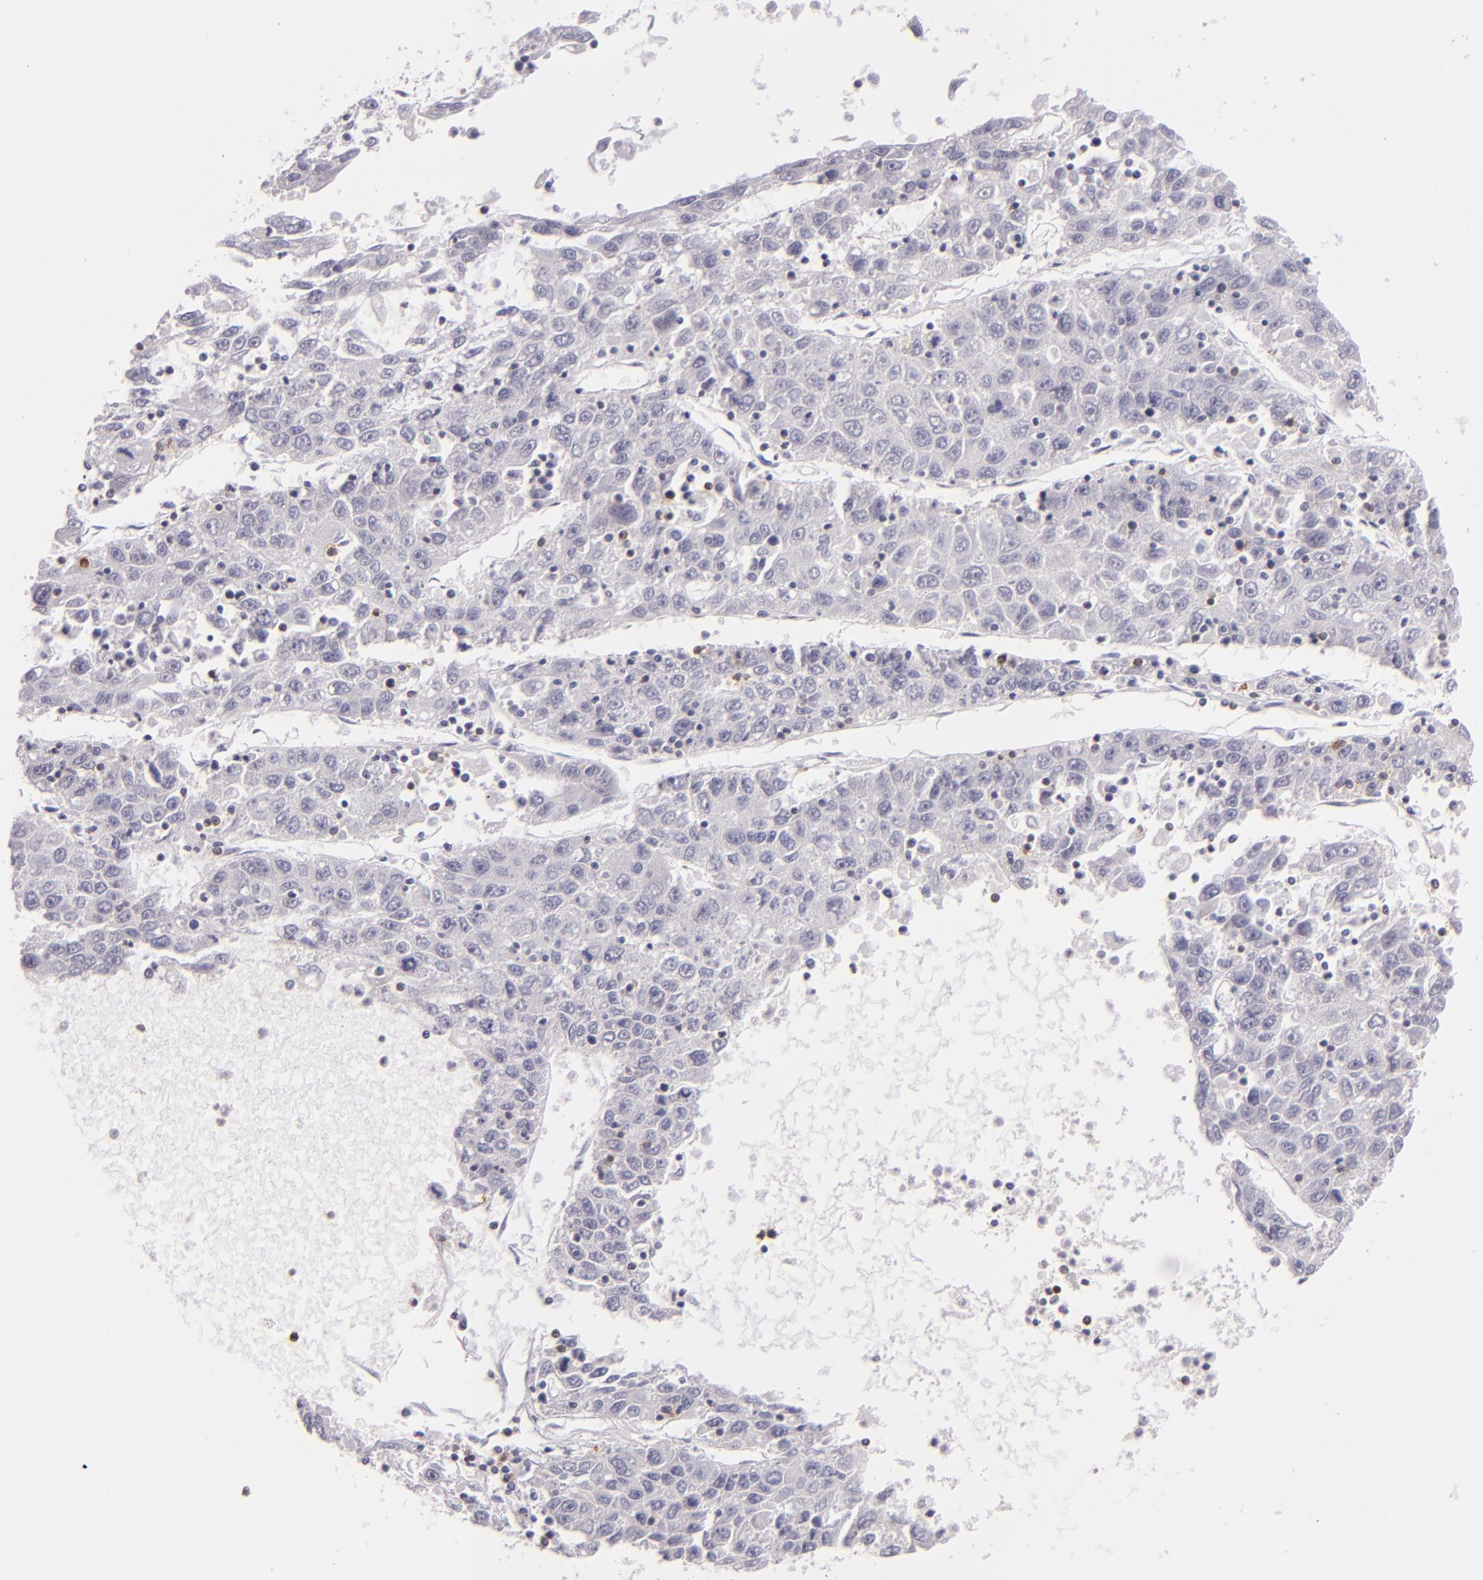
{"staining": {"intensity": "negative", "quantity": "none", "location": "none"}, "tissue": "liver cancer", "cell_type": "Tumor cells", "image_type": "cancer", "snomed": [{"axis": "morphology", "description": "Carcinoma, Hepatocellular, NOS"}, {"axis": "topography", "description": "Liver"}], "caption": "IHC of liver hepatocellular carcinoma demonstrates no staining in tumor cells.", "gene": "LAT", "patient": {"sex": "male", "age": 49}}